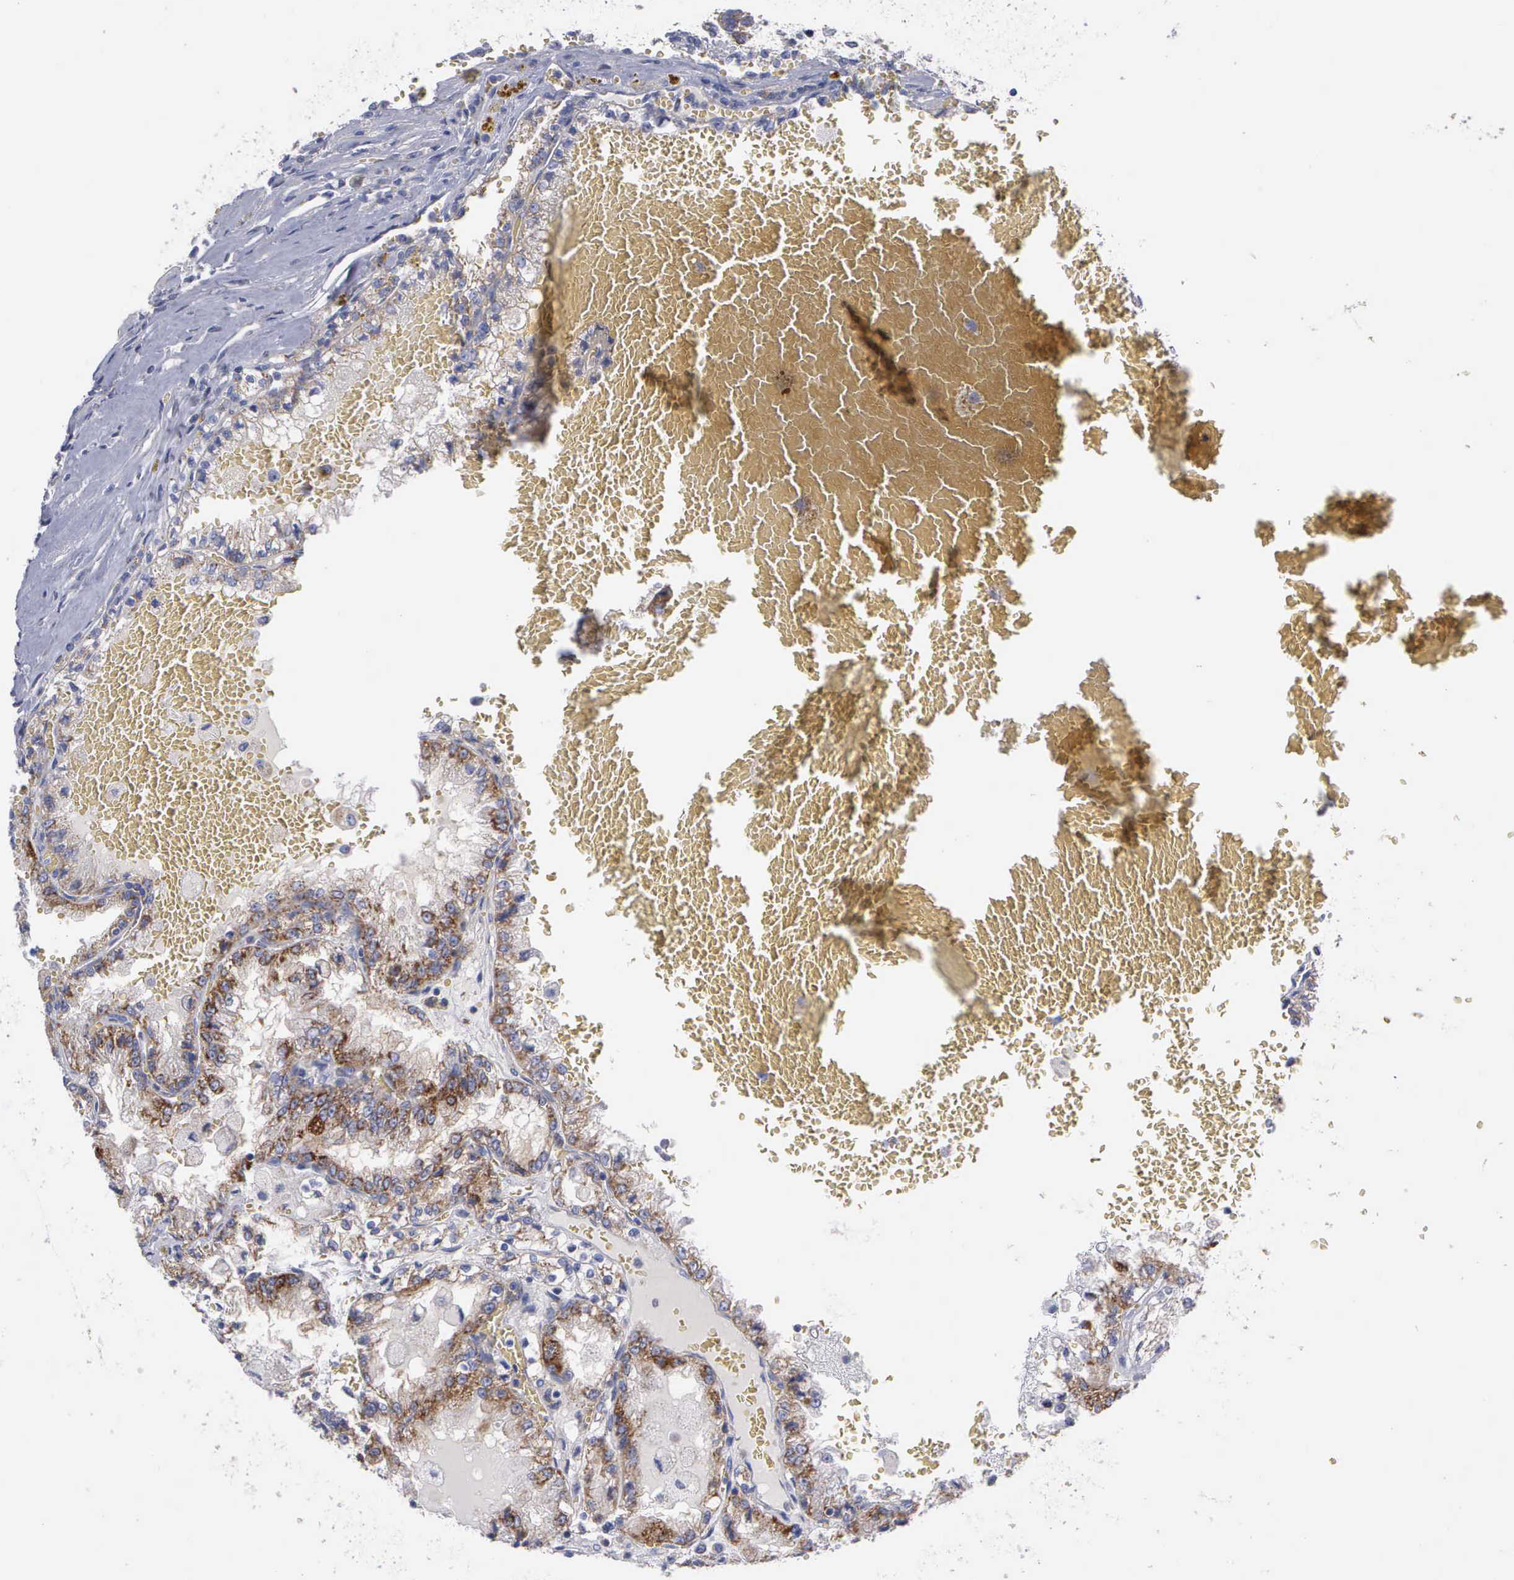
{"staining": {"intensity": "moderate", "quantity": "25%-75%", "location": "cytoplasmic/membranous"}, "tissue": "renal cancer", "cell_type": "Tumor cells", "image_type": "cancer", "snomed": [{"axis": "morphology", "description": "Adenocarcinoma, NOS"}, {"axis": "topography", "description": "Kidney"}], "caption": "Brown immunohistochemical staining in renal cancer (adenocarcinoma) exhibits moderate cytoplasmic/membranous staining in approximately 25%-75% of tumor cells.", "gene": "APOOL", "patient": {"sex": "female", "age": 56}}